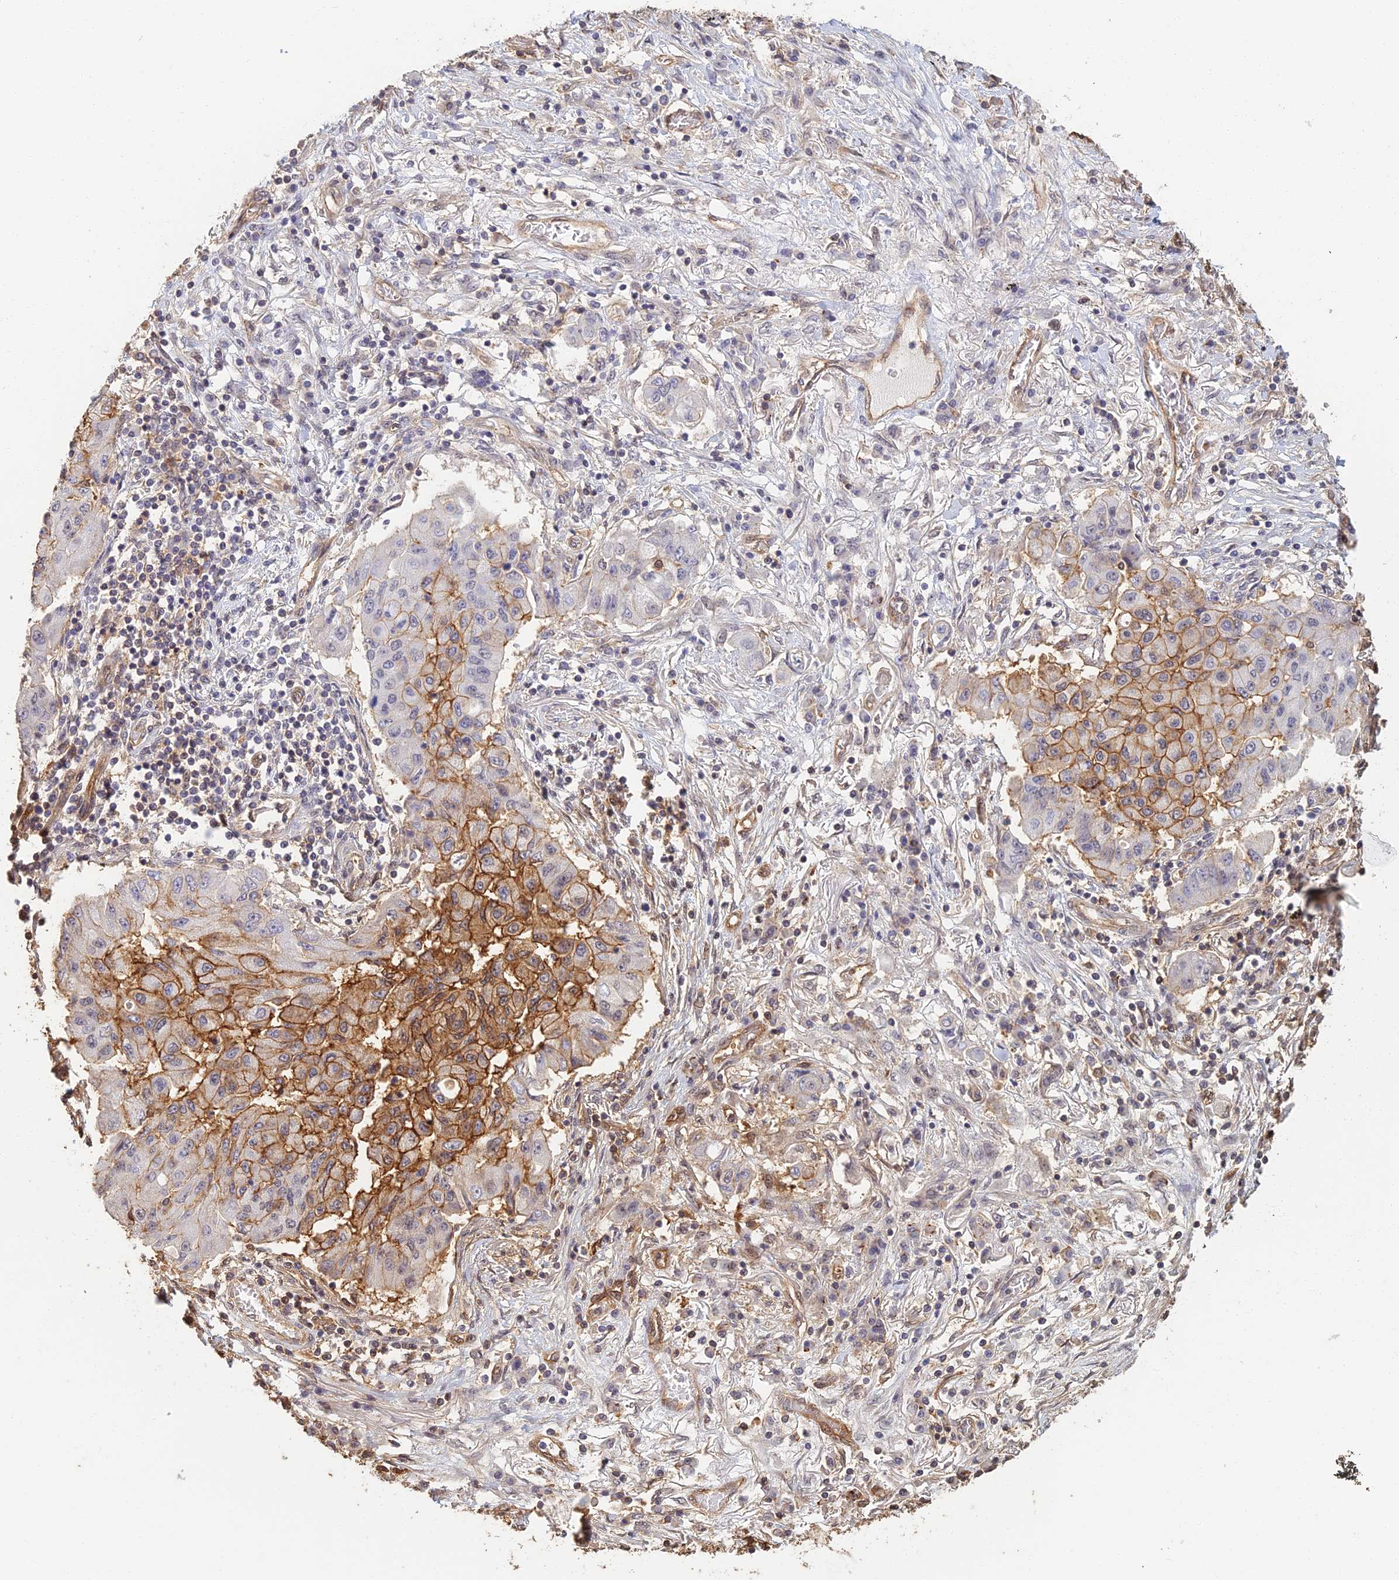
{"staining": {"intensity": "moderate", "quantity": "25%-75%", "location": "cytoplasmic/membranous"}, "tissue": "lung cancer", "cell_type": "Tumor cells", "image_type": "cancer", "snomed": [{"axis": "morphology", "description": "Squamous cell carcinoma, NOS"}, {"axis": "topography", "description": "Lung"}], "caption": "A micrograph showing moderate cytoplasmic/membranous staining in about 25%-75% of tumor cells in squamous cell carcinoma (lung), as visualized by brown immunohistochemical staining.", "gene": "LRRN3", "patient": {"sex": "male", "age": 74}}